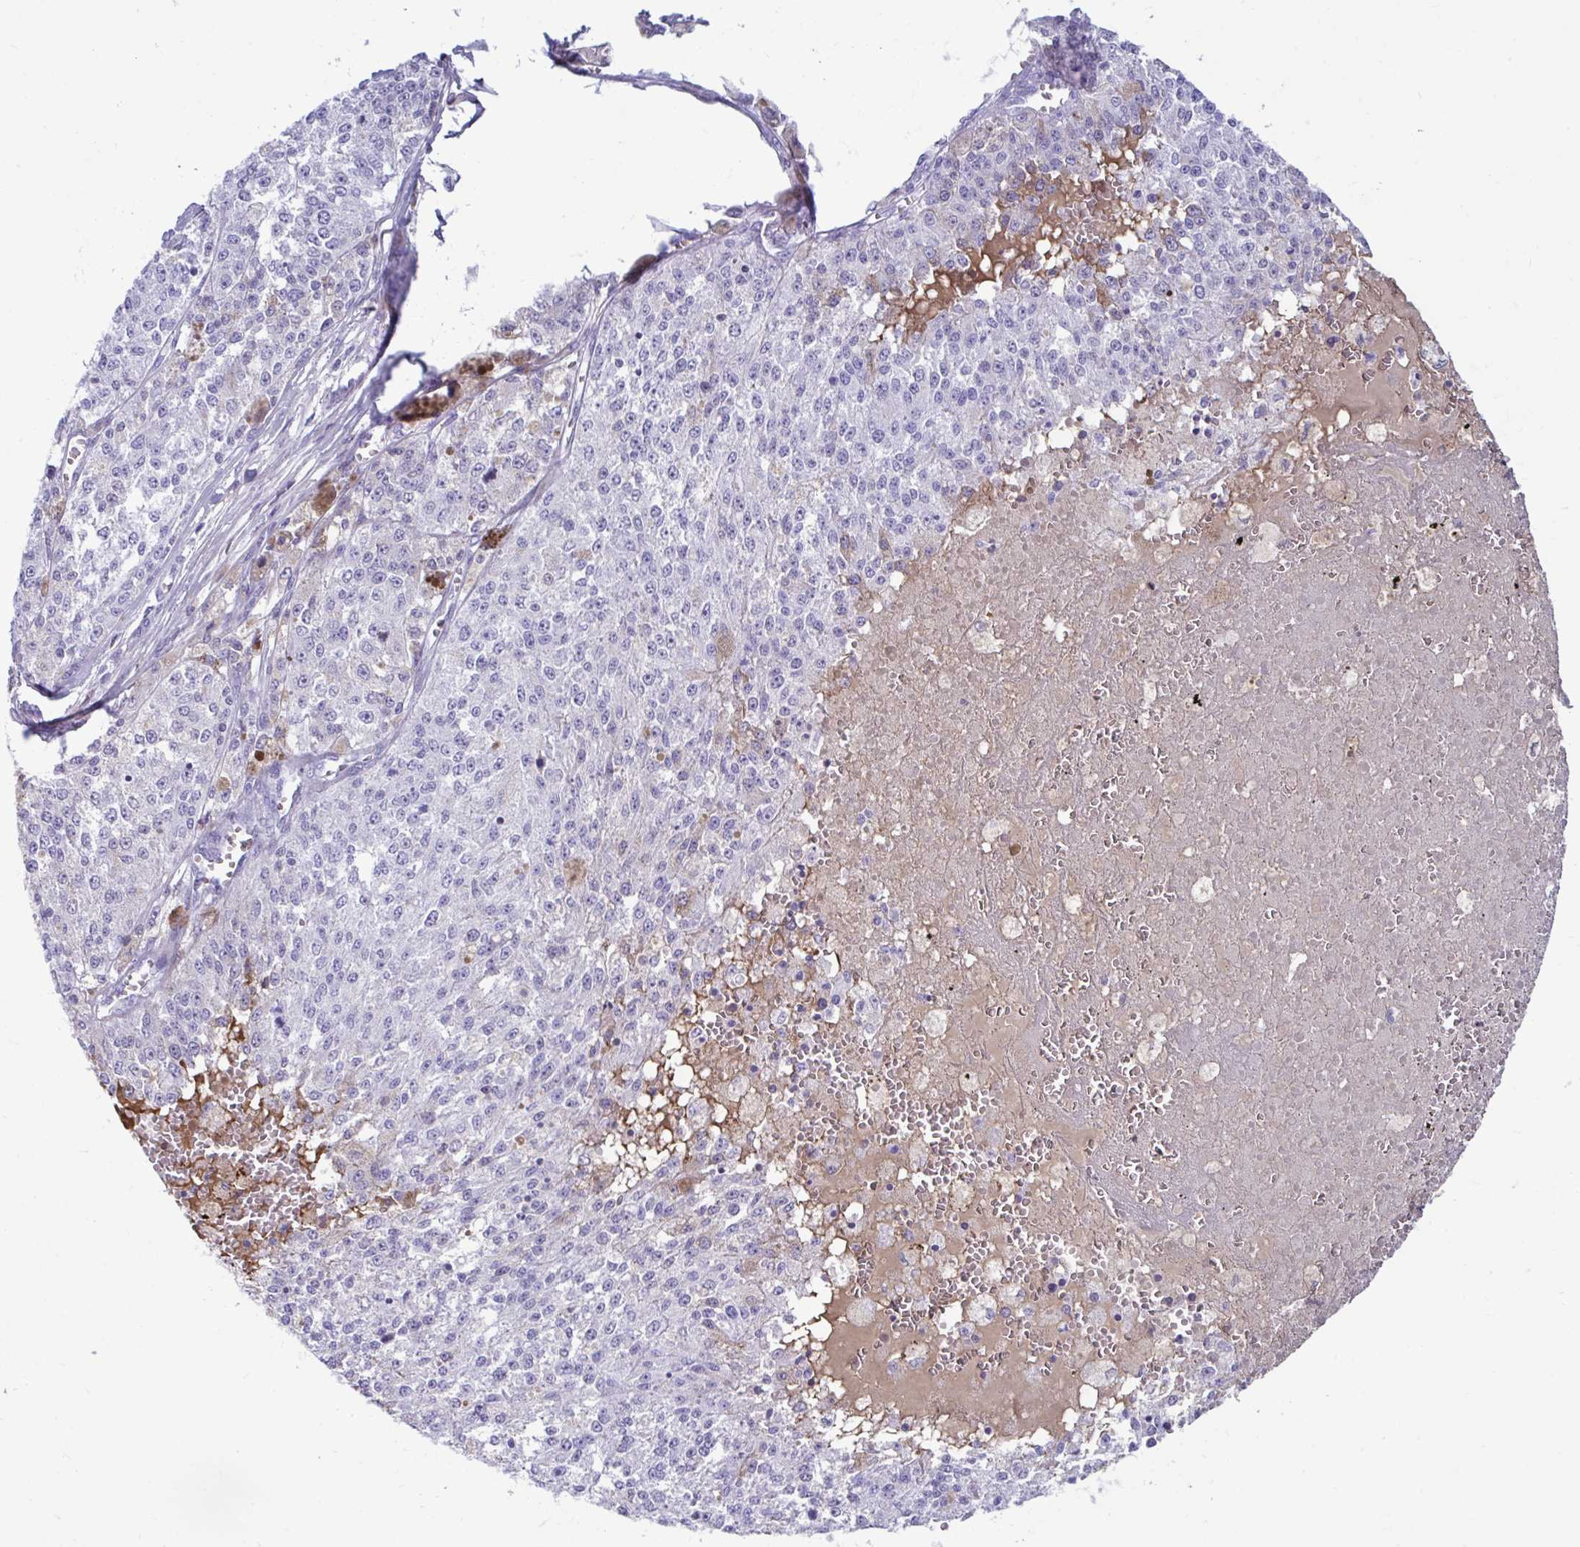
{"staining": {"intensity": "negative", "quantity": "none", "location": "none"}, "tissue": "melanoma", "cell_type": "Tumor cells", "image_type": "cancer", "snomed": [{"axis": "morphology", "description": "Malignant melanoma, Metastatic site"}, {"axis": "topography", "description": "Lymph node"}], "caption": "High power microscopy micrograph of an IHC histopathology image of malignant melanoma (metastatic site), revealing no significant expression in tumor cells.", "gene": "SMIM9", "patient": {"sex": "female", "age": 64}}